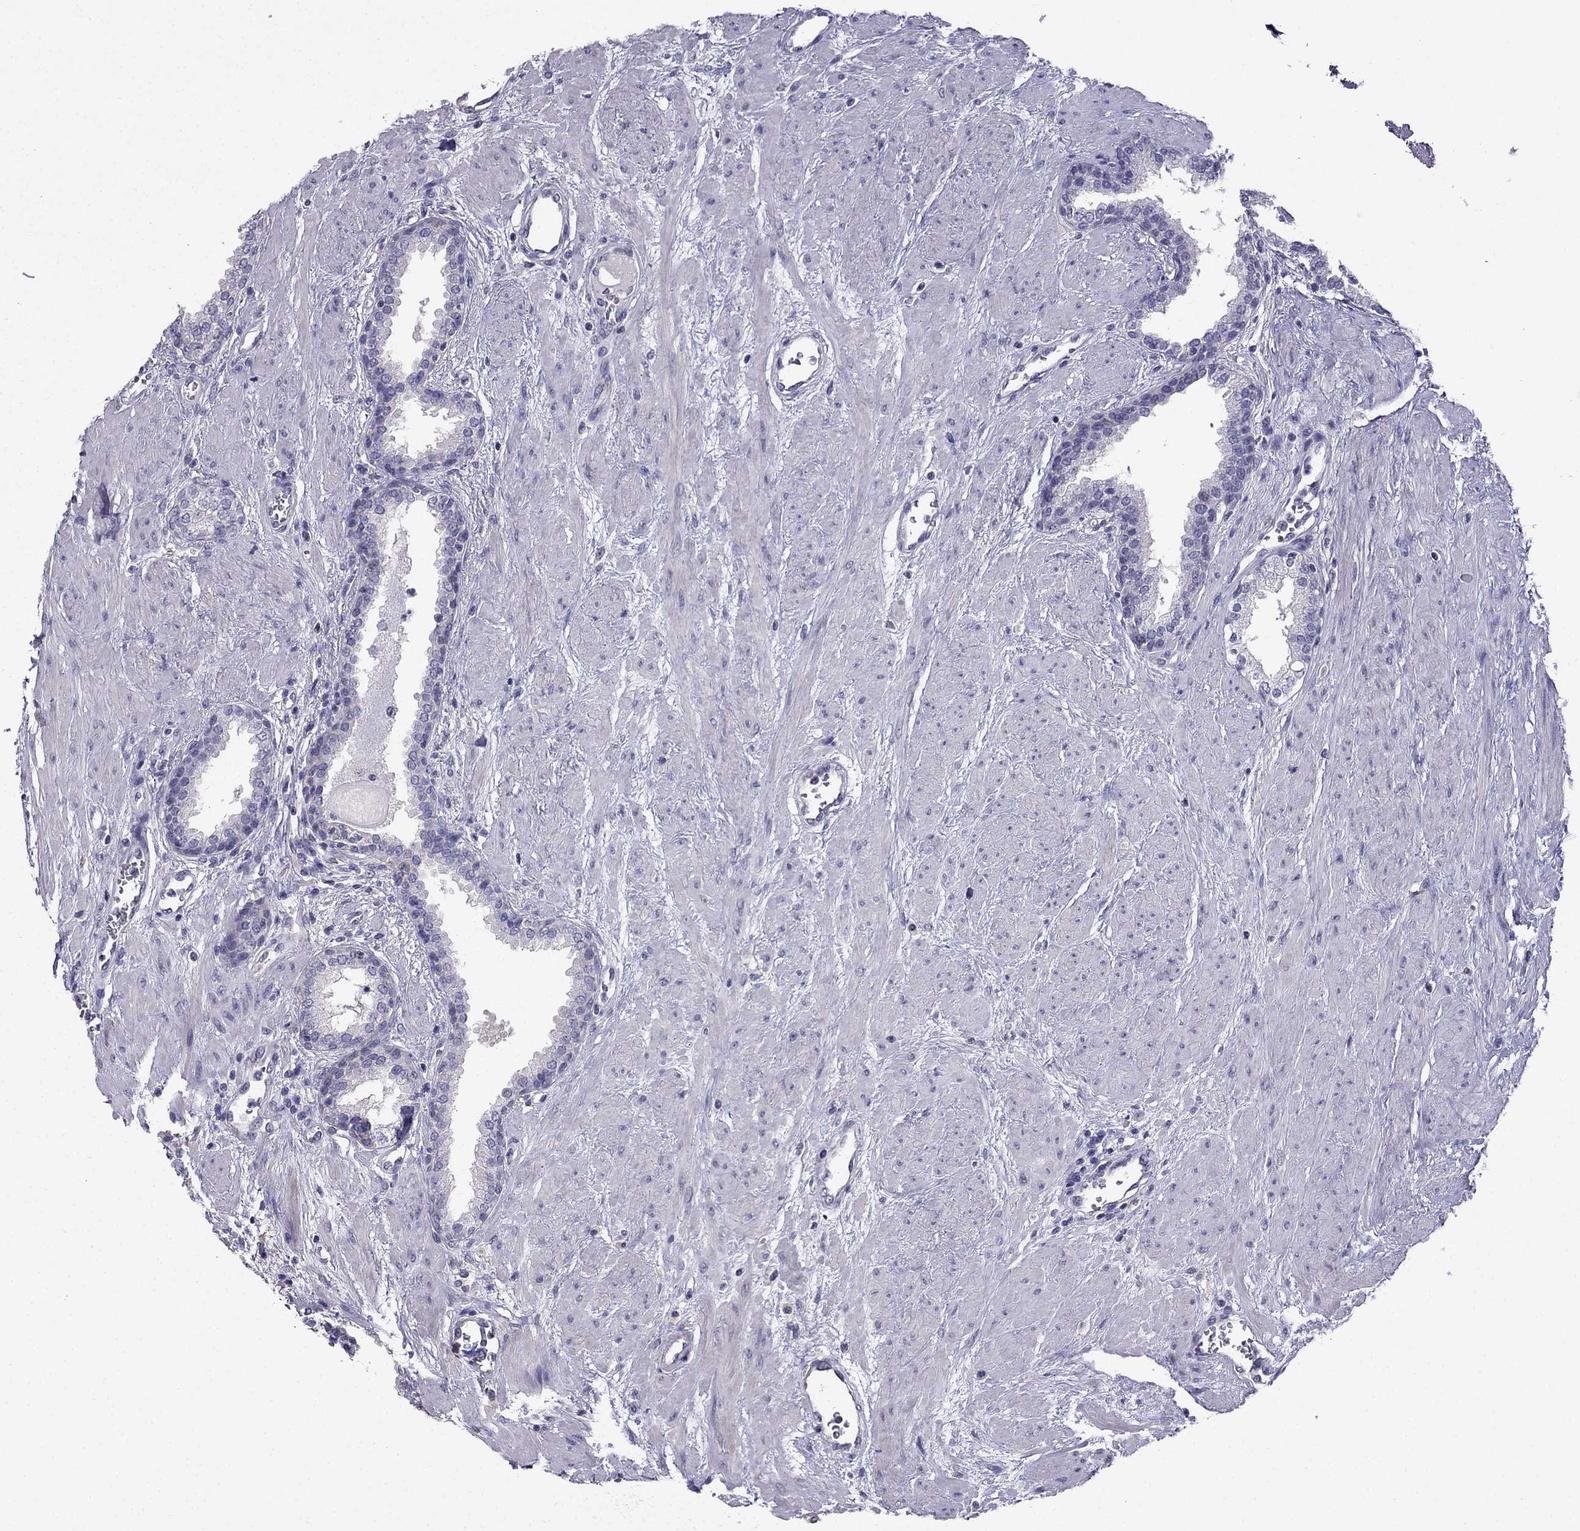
{"staining": {"intensity": "negative", "quantity": "none", "location": "none"}, "tissue": "prostate", "cell_type": "Glandular cells", "image_type": "normal", "snomed": [{"axis": "morphology", "description": "Normal tissue, NOS"}, {"axis": "topography", "description": "Prostate"}], "caption": "IHC micrograph of unremarkable human prostate stained for a protein (brown), which exhibits no positivity in glandular cells.", "gene": "SCNN1D", "patient": {"sex": "male", "age": 51}}